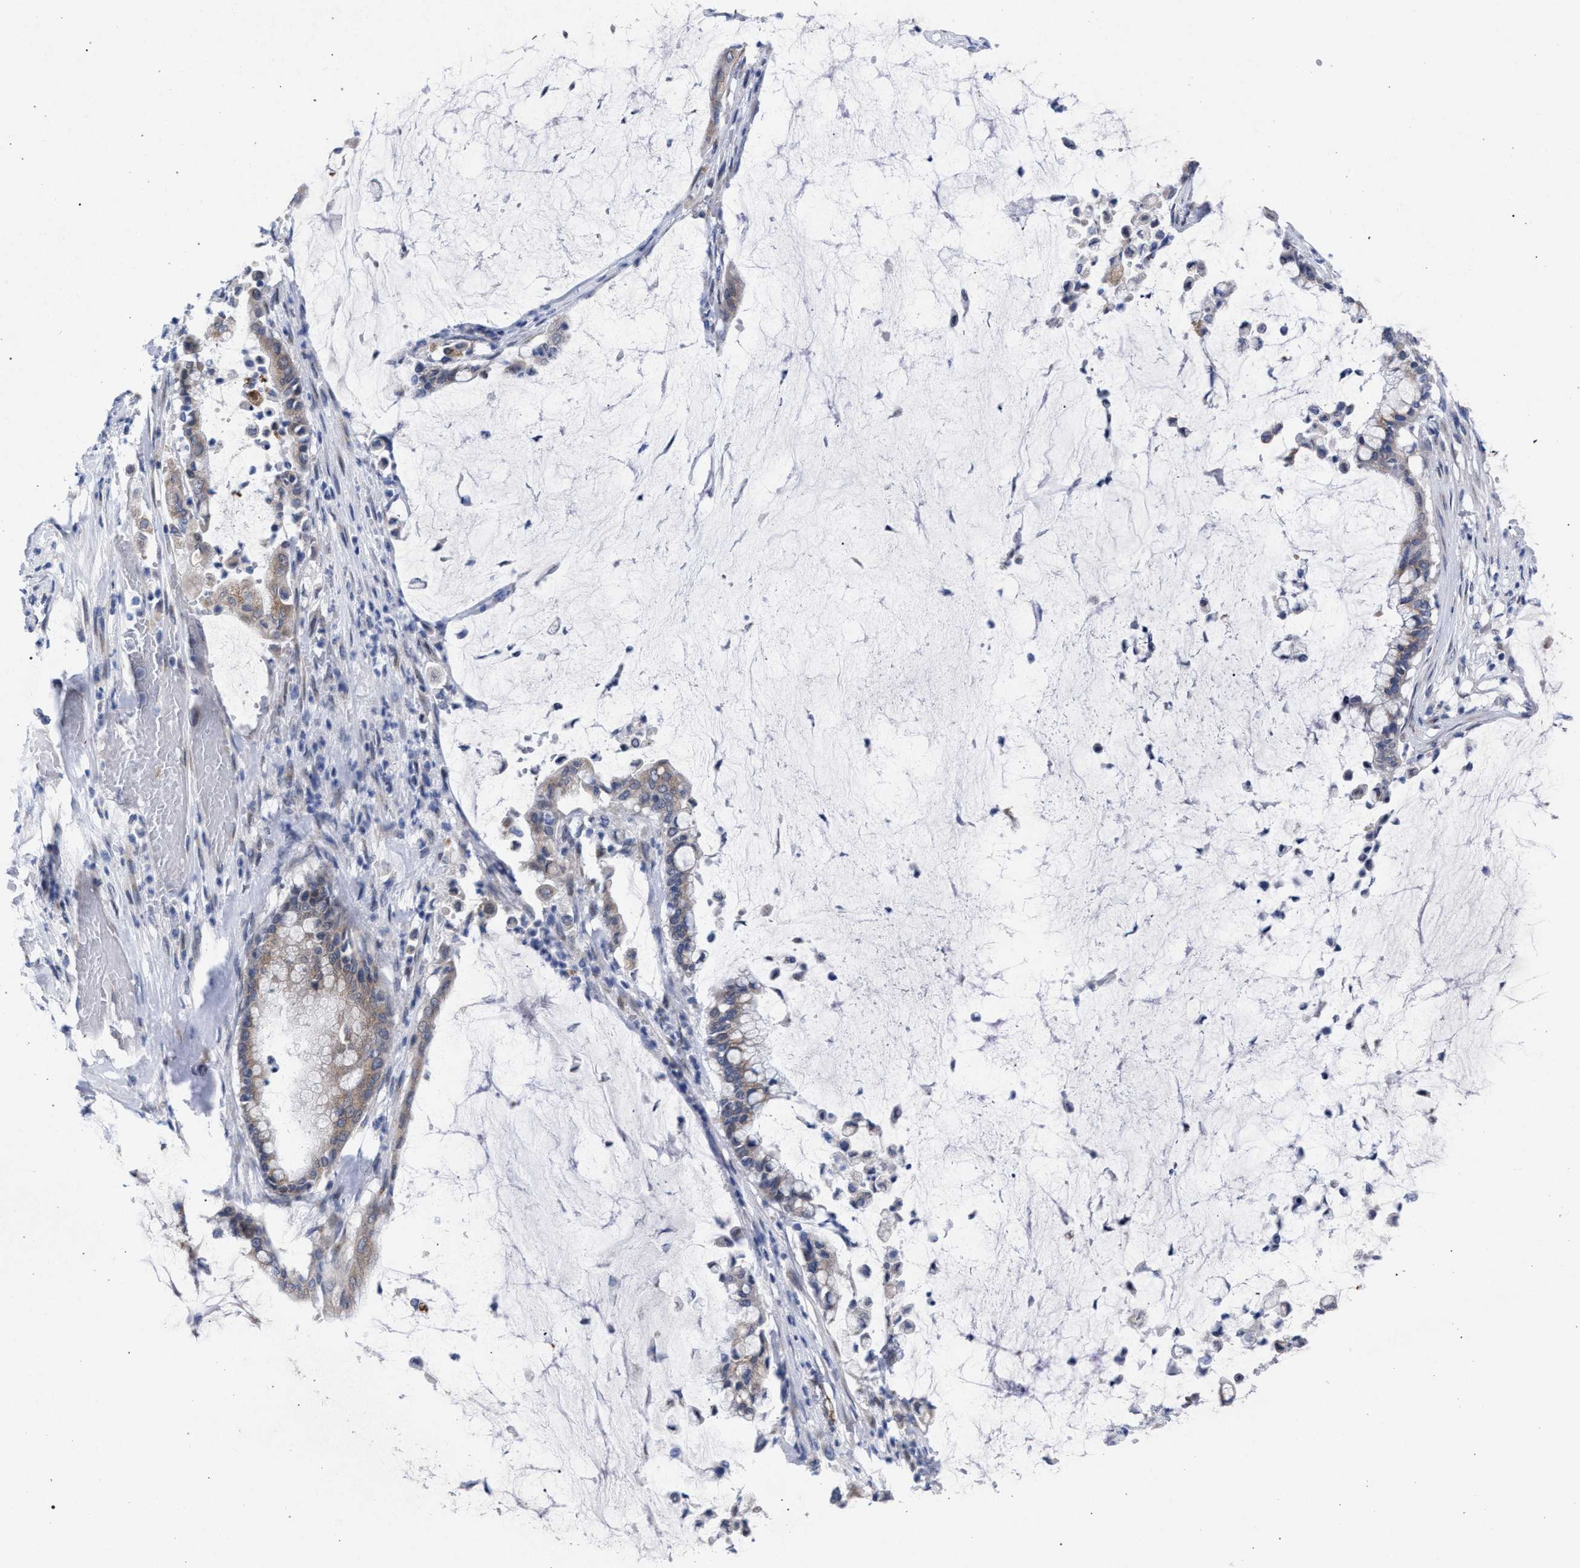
{"staining": {"intensity": "weak", "quantity": "25%-75%", "location": "cytoplasmic/membranous"}, "tissue": "pancreatic cancer", "cell_type": "Tumor cells", "image_type": "cancer", "snomed": [{"axis": "morphology", "description": "Adenocarcinoma, NOS"}, {"axis": "topography", "description": "Pancreas"}], "caption": "A brown stain labels weak cytoplasmic/membranous positivity of a protein in adenocarcinoma (pancreatic) tumor cells.", "gene": "GOLGA2", "patient": {"sex": "male", "age": 41}}